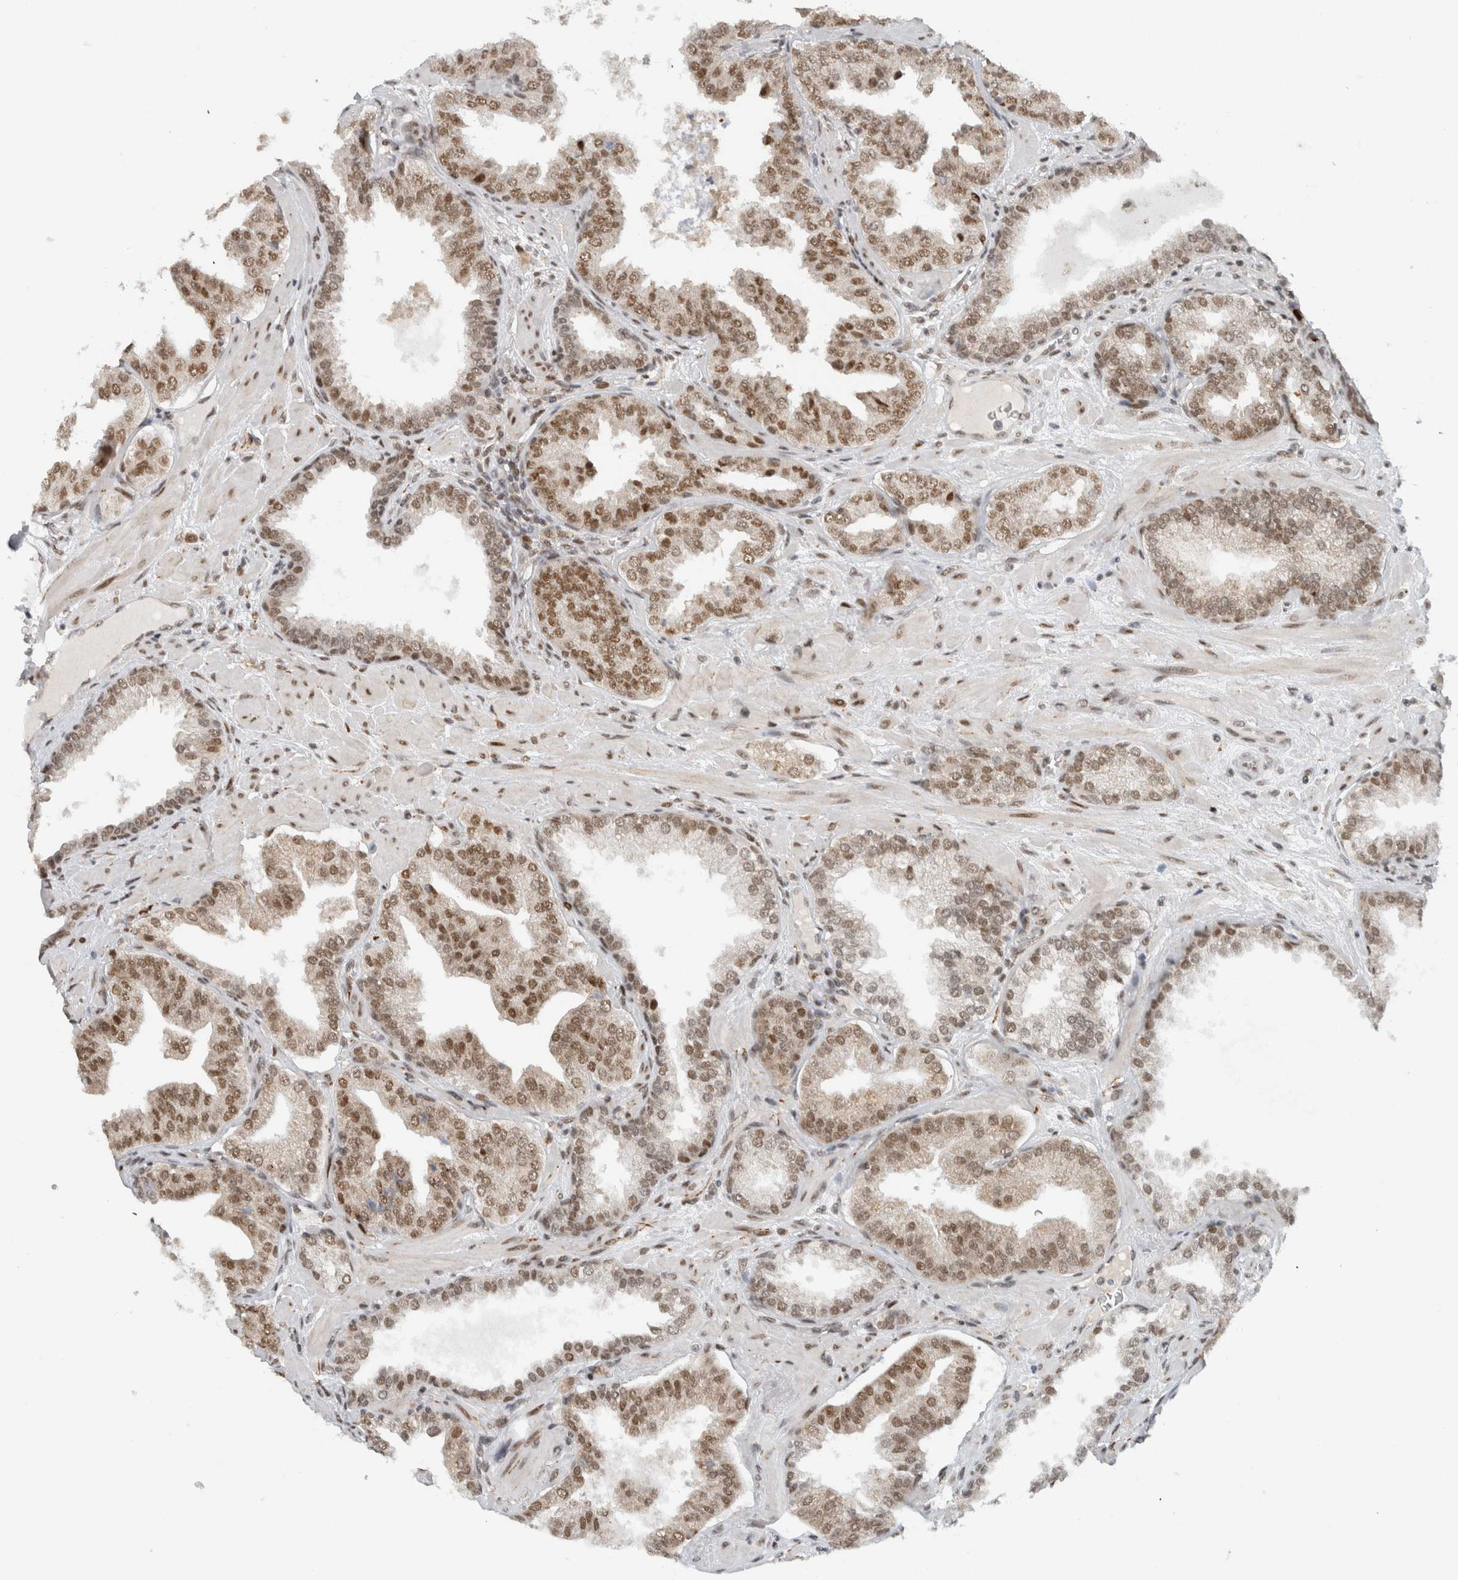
{"staining": {"intensity": "moderate", "quantity": ">75%", "location": "nuclear"}, "tissue": "prostate cancer", "cell_type": "Tumor cells", "image_type": "cancer", "snomed": [{"axis": "morphology", "description": "Adenocarcinoma, Low grade"}, {"axis": "topography", "description": "Prostate"}], "caption": "Immunohistochemical staining of human low-grade adenocarcinoma (prostate) displays moderate nuclear protein expression in approximately >75% of tumor cells.", "gene": "HNRNPR", "patient": {"sex": "male", "age": 62}}